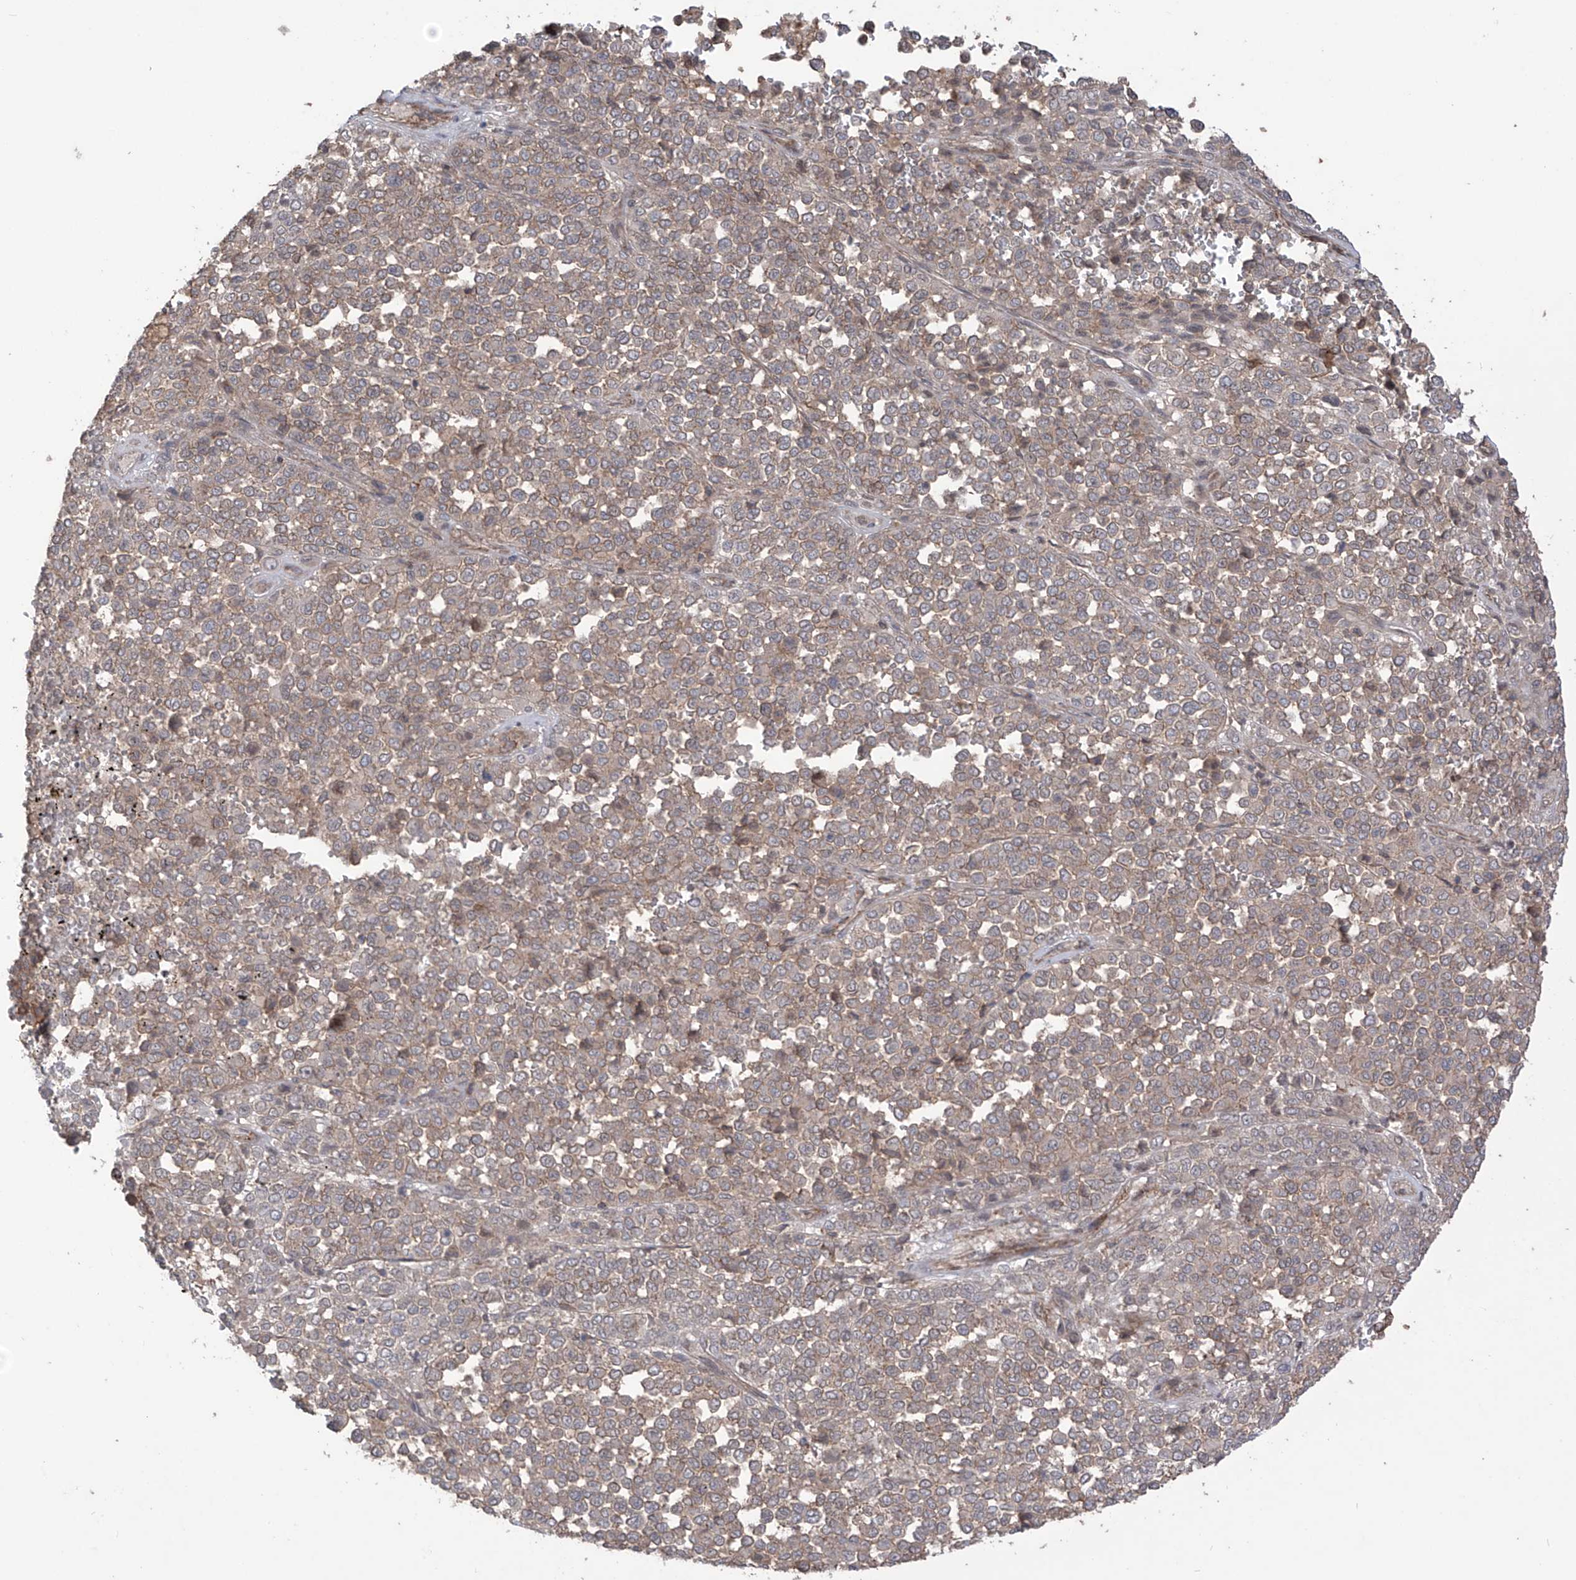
{"staining": {"intensity": "weak", "quantity": ">75%", "location": "cytoplasmic/membranous"}, "tissue": "melanoma", "cell_type": "Tumor cells", "image_type": "cancer", "snomed": [{"axis": "morphology", "description": "Malignant melanoma, Metastatic site"}, {"axis": "topography", "description": "Pancreas"}], "caption": "Melanoma was stained to show a protein in brown. There is low levels of weak cytoplasmic/membranous expression in approximately >75% of tumor cells.", "gene": "LRRC74A", "patient": {"sex": "female", "age": 30}}